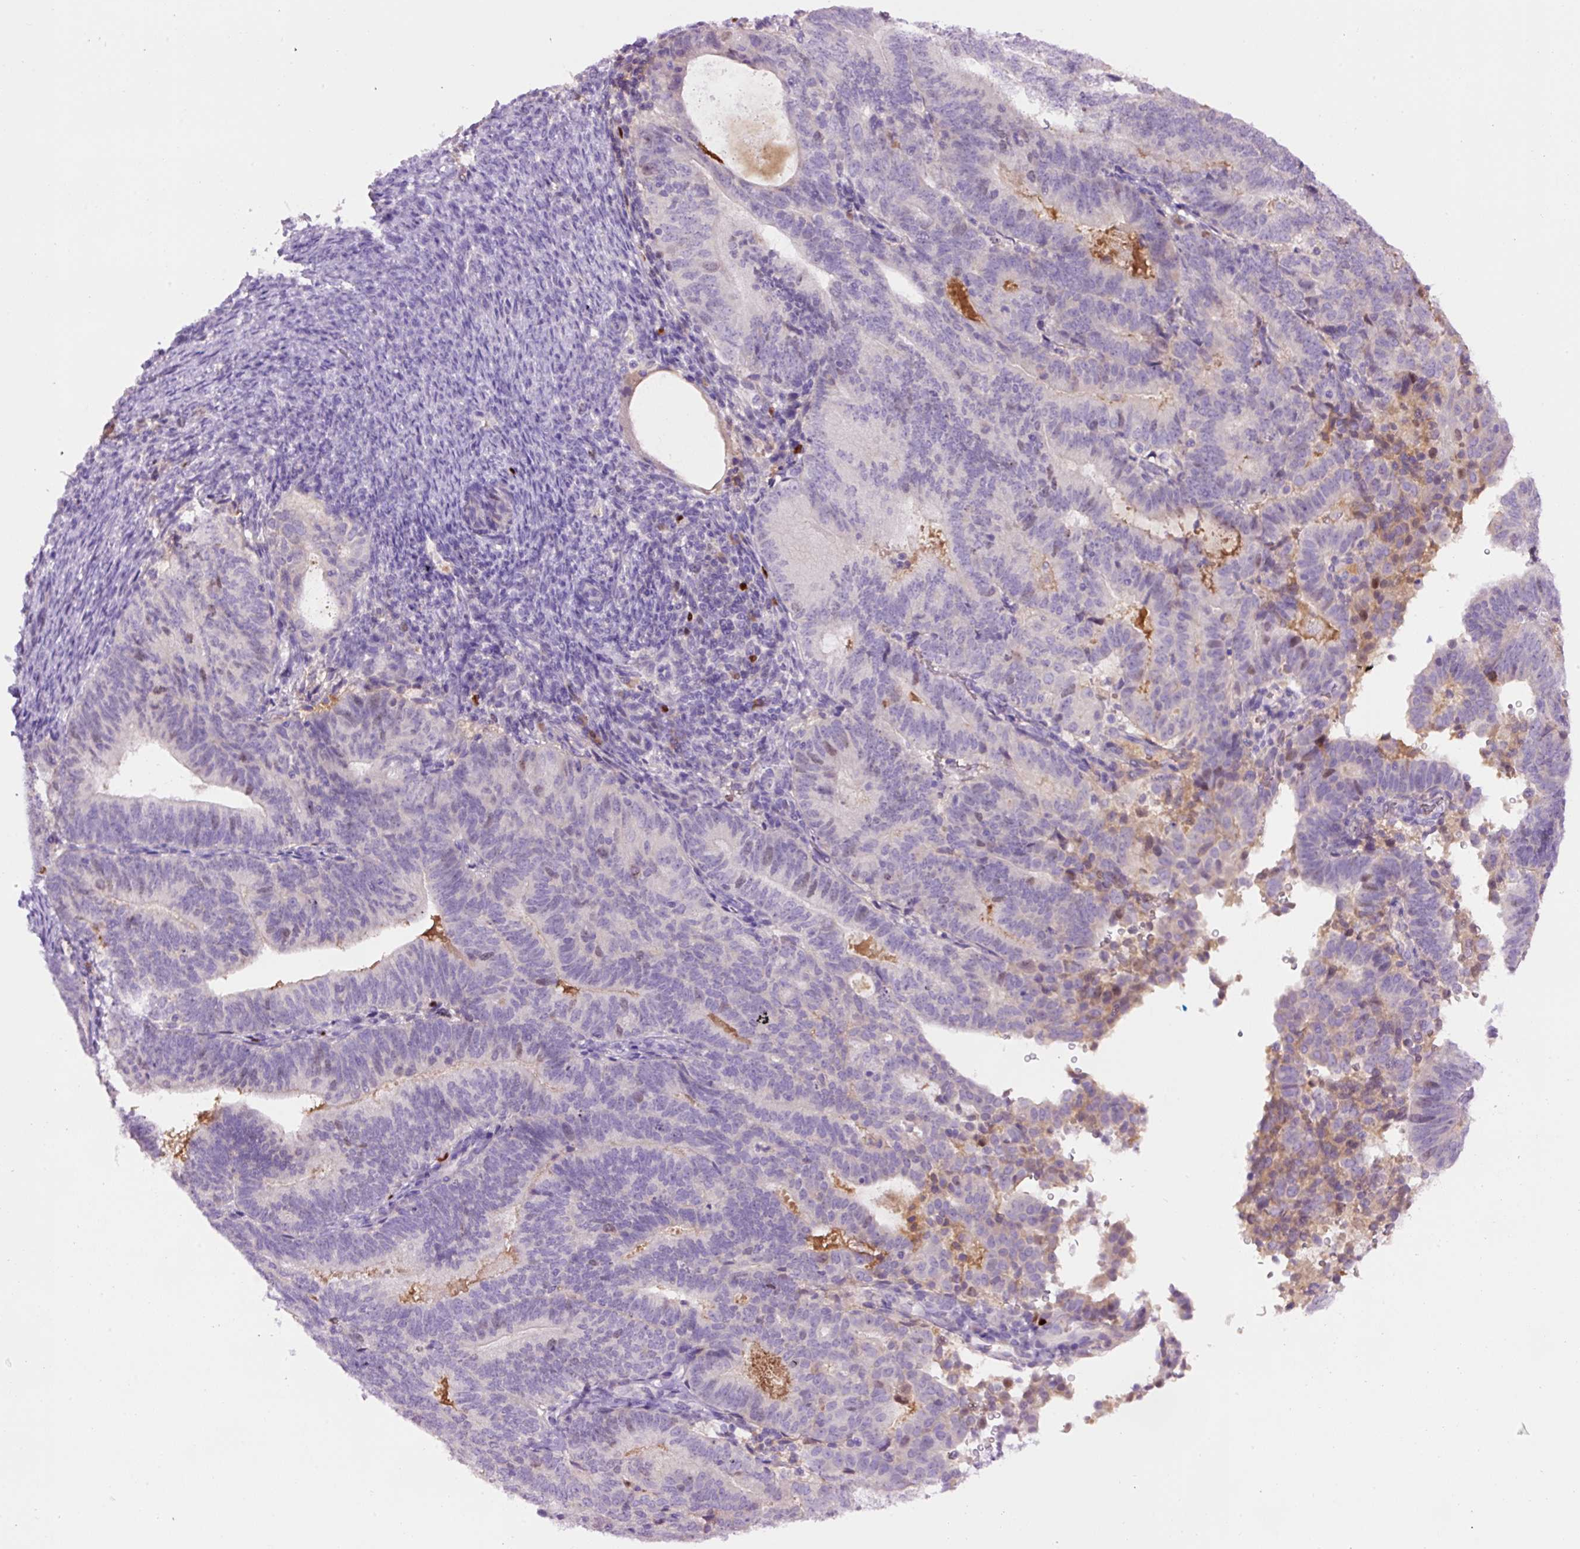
{"staining": {"intensity": "negative", "quantity": "none", "location": "none"}, "tissue": "endometrial cancer", "cell_type": "Tumor cells", "image_type": "cancer", "snomed": [{"axis": "morphology", "description": "Adenocarcinoma, NOS"}, {"axis": "topography", "description": "Endometrium"}], "caption": "Human endometrial cancer stained for a protein using immunohistochemistry (IHC) displays no expression in tumor cells.", "gene": "DPPA4", "patient": {"sex": "female", "age": 70}}